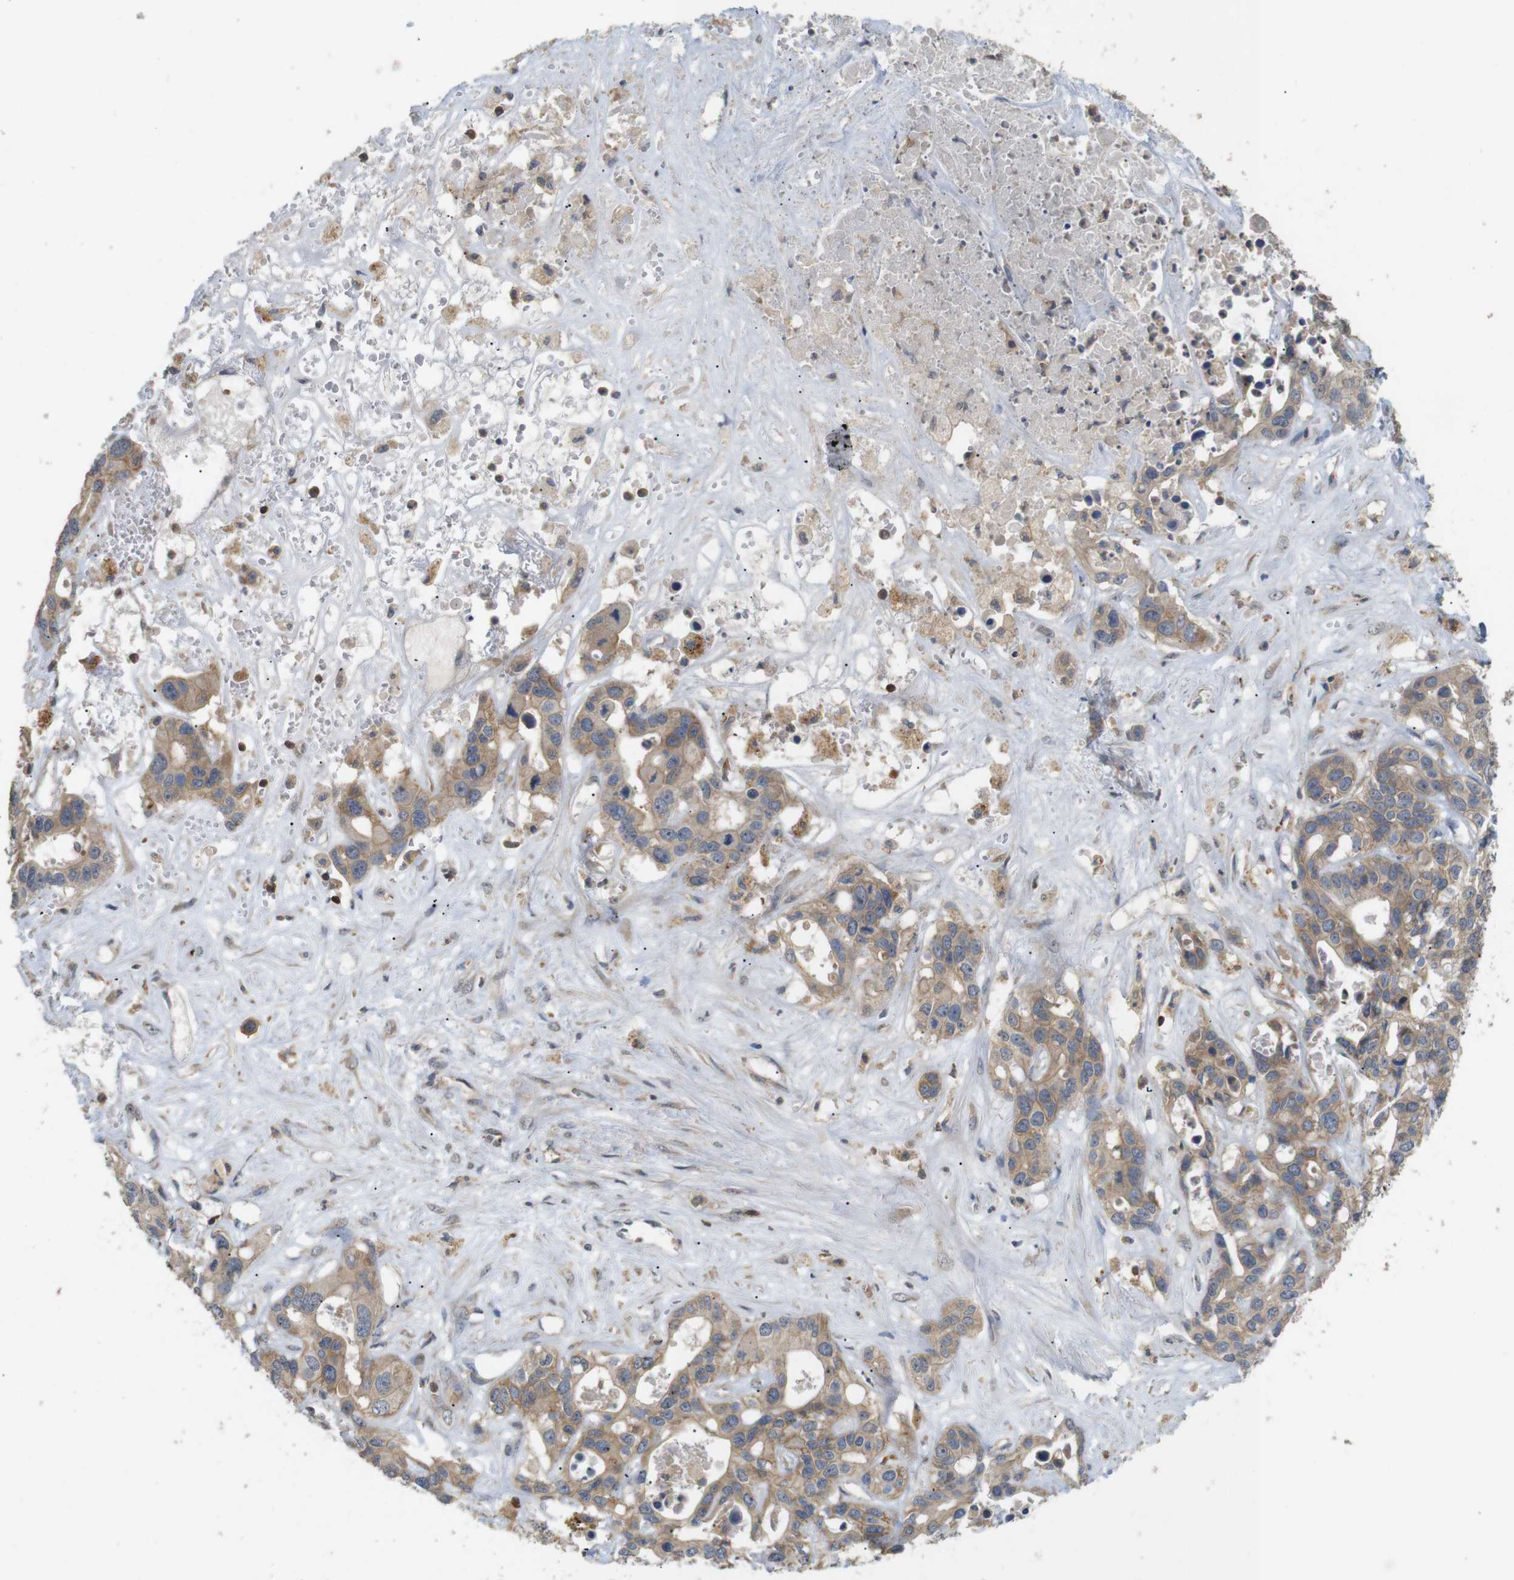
{"staining": {"intensity": "weak", "quantity": ">75%", "location": "cytoplasmic/membranous"}, "tissue": "liver cancer", "cell_type": "Tumor cells", "image_type": "cancer", "snomed": [{"axis": "morphology", "description": "Cholangiocarcinoma"}, {"axis": "topography", "description": "Liver"}], "caption": "A photomicrograph of human liver cholangiocarcinoma stained for a protein exhibits weak cytoplasmic/membranous brown staining in tumor cells.", "gene": "KSR1", "patient": {"sex": "female", "age": 65}}